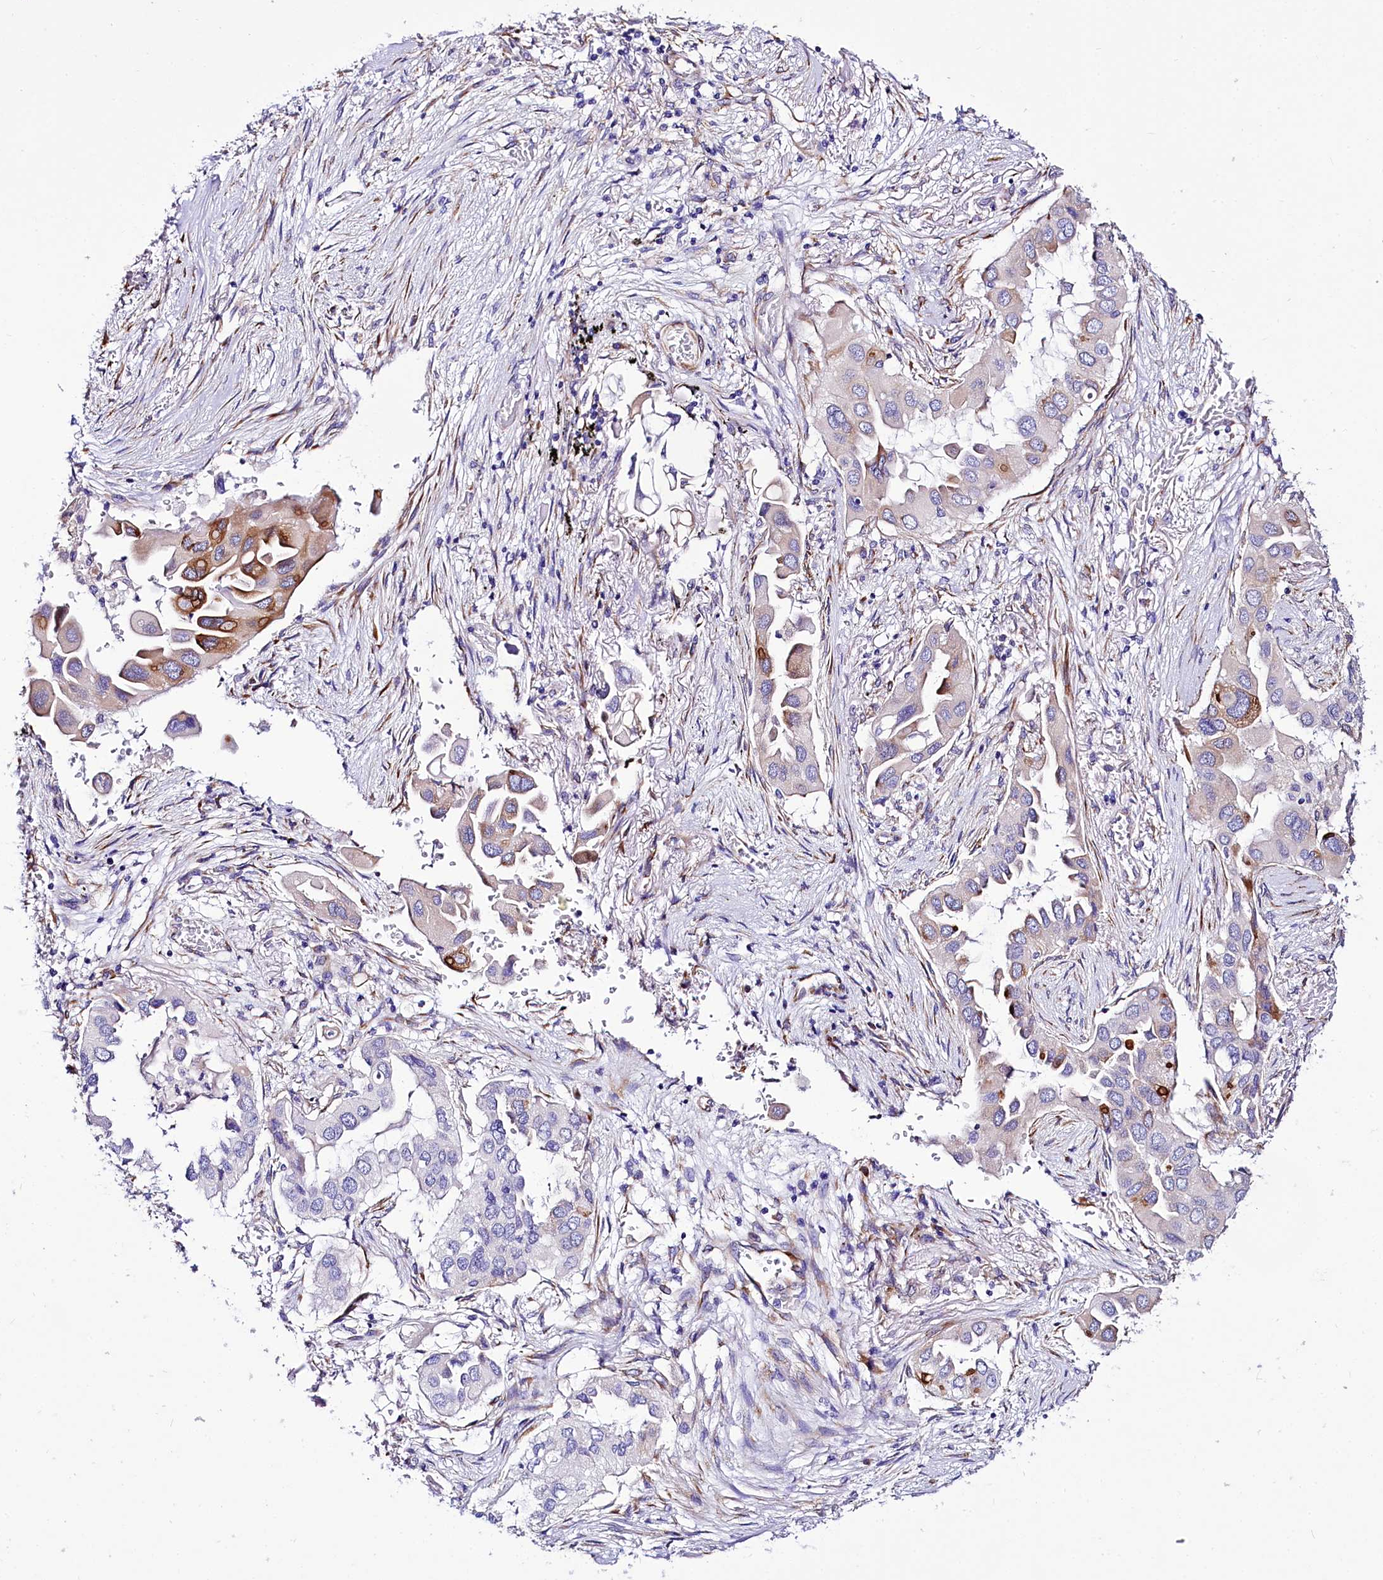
{"staining": {"intensity": "moderate", "quantity": "<25%", "location": "cytoplasmic/membranous"}, "tissue": "lung cancer", "cell_type": "Tumor cells", "image_type": "cancer", "snomed": [{"axis": "morphology", "description": "Adenocarcinoma, NOS"}, {"axis": "topography", "description": "Lung"}], "caption": "Protein staining of adenocarcinoma (lung) tissue shows moderate cytoplasmic/membranous expression in about <25% of tumor cells. (Brightfield microscopy of DAB IHC at high magnification).", "gene": "A2ML1", "patient": {"sex": "female", "age": 76}}